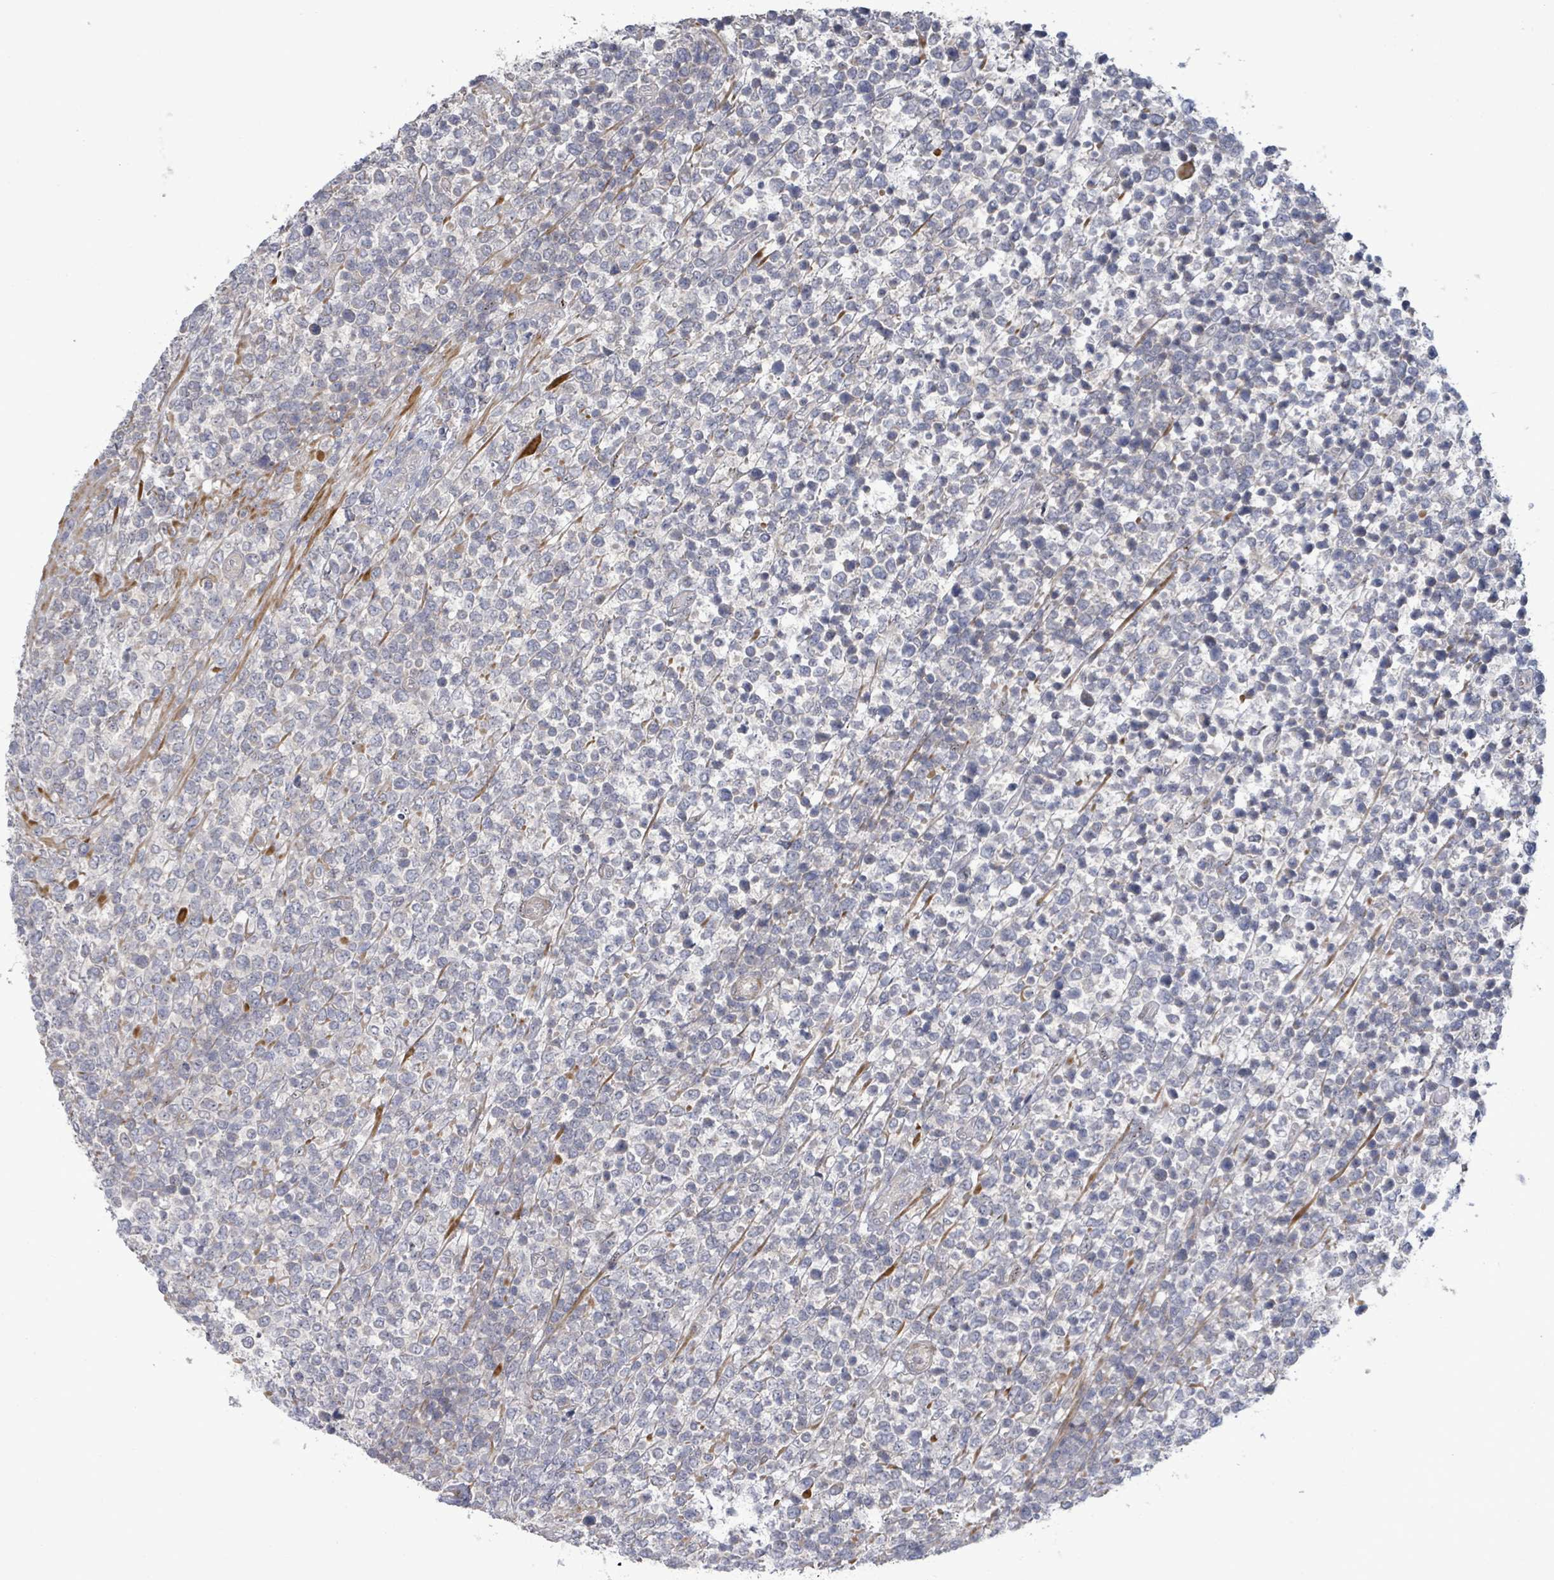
{"staining": {"intensity": "negative", "quantity": "none", "location": "none"}, "tissue": "lymphoma", "cell_type": "Tumor cells", "image_type": "cancer", "snomed": [{"axis": "morphology", "description": "Malignant lymphoma, non-Hodgkin's type, High grade"}, {"axis": "topography", "description": "Soft tissue"}], "caption": "Malignant lymphoma, non-Hodgkin's type (high-grade) was stained to show a protein in brown. There is no significant staining in tumor cells. The staining was performed using DAB (3,3'-diaminobenzidine) to visualize the protein expression in brown, while the nuclei were stained in blue with hematoxylin (Magnification: 20x).", "gene": "SLIT3", "patient": {"sex": "female", "age": 56}}